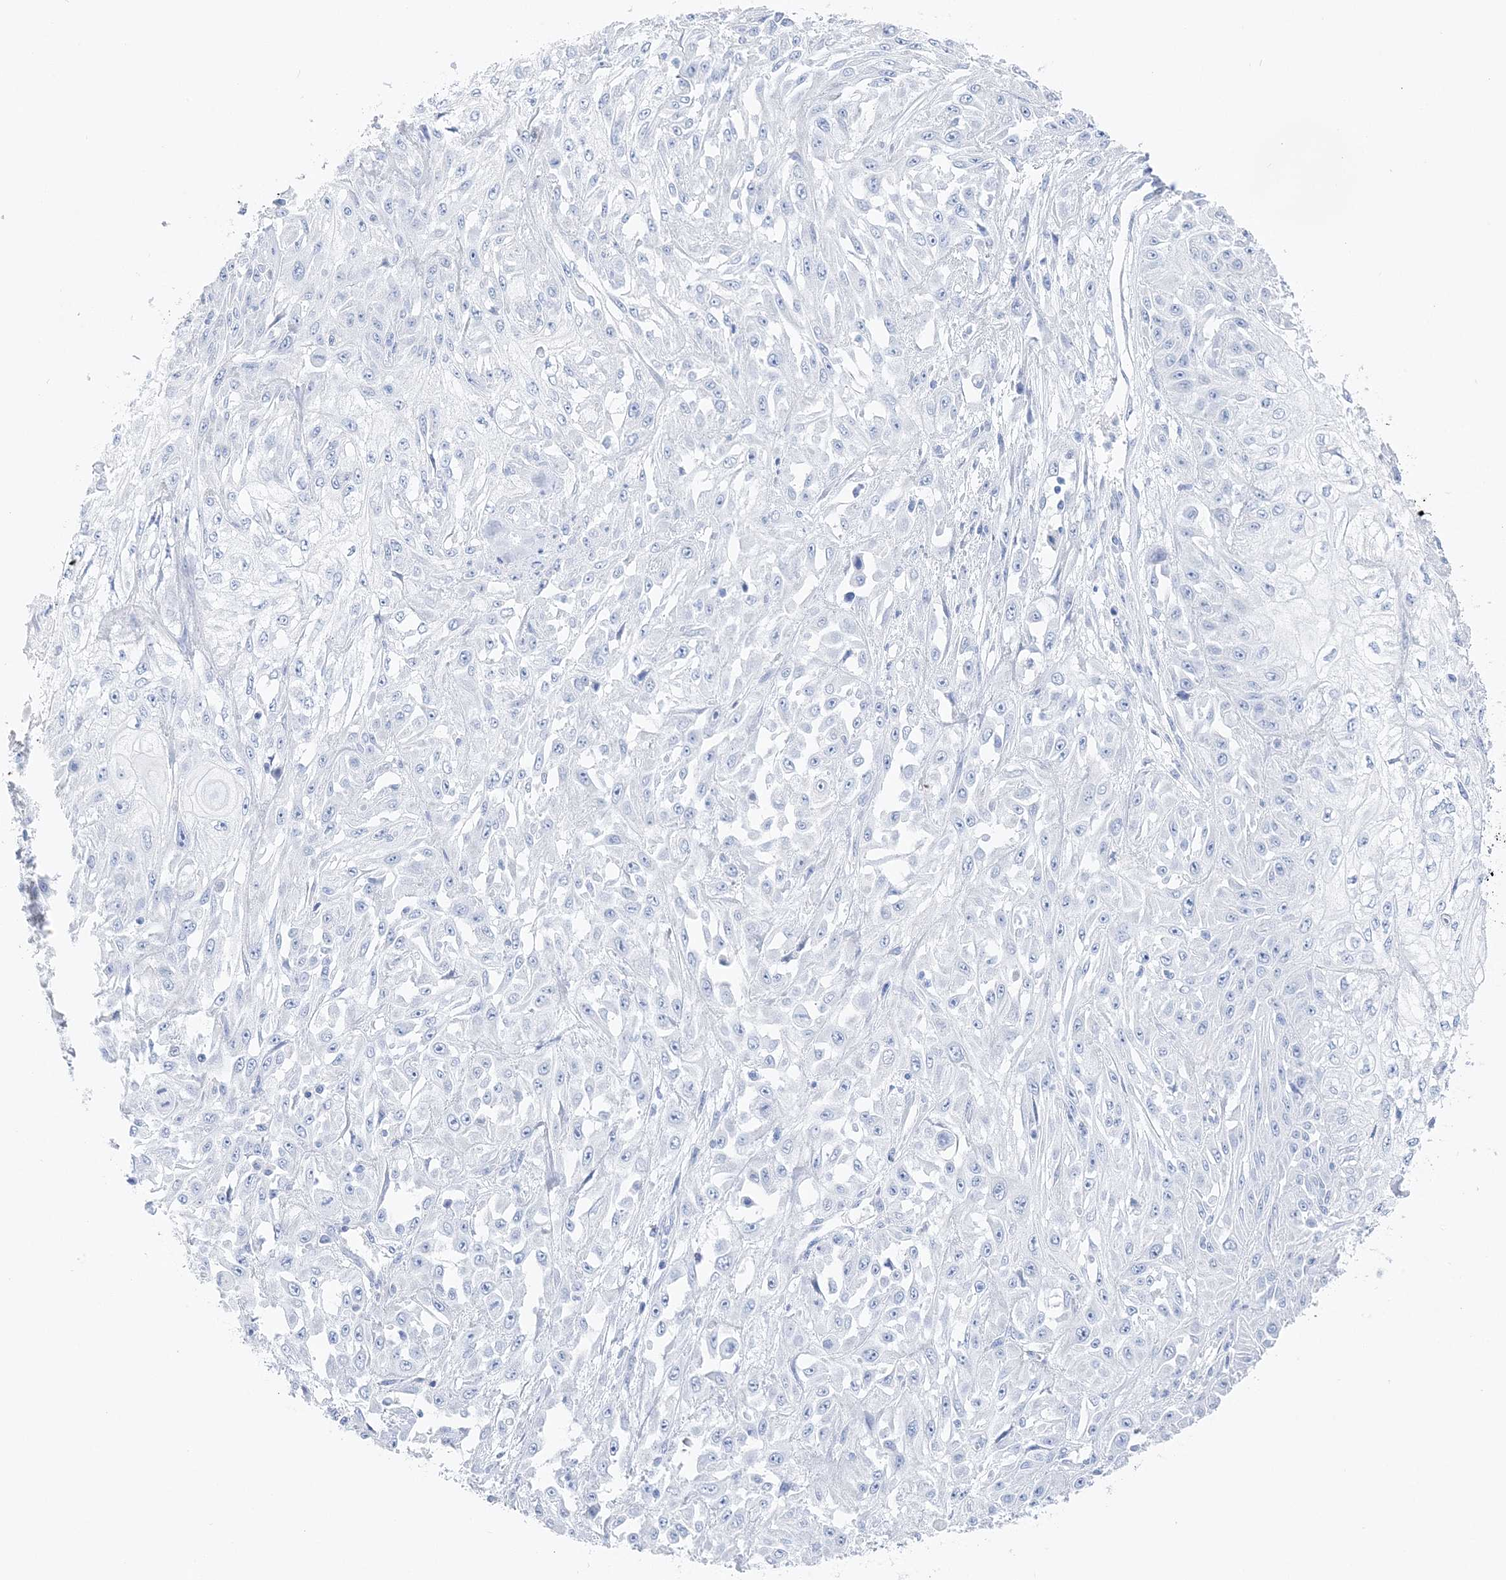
{"staining": {"intensity": "negative", "quantity": "none", "location": "none"}, "tissue": "skin cancer", "cell_type": "Tumor cells", "image_type": "cancer", "snomed": [{"axis": "morphology", "description": "Squamous cell carcinoma, NOS"}, {"axis": "morphology", "description": "Squamous cell carcinoma, metastatic, NOS"}, {"axis": "topography", "description": "Skin"}, {"axis": "topography", "description": "Lymph node"}], "caption": "Histopathology image shows no significant protein expression in tumor cells of skin cancer (metastatic squamous cell carcinoma). (DAB (3,3'-diaminobenzidine) immunohistochemistry (IHC) with hematoxylin counter stain).", "gene": "TSPYL6", "patient": {"sex": "male", "age": 75}}